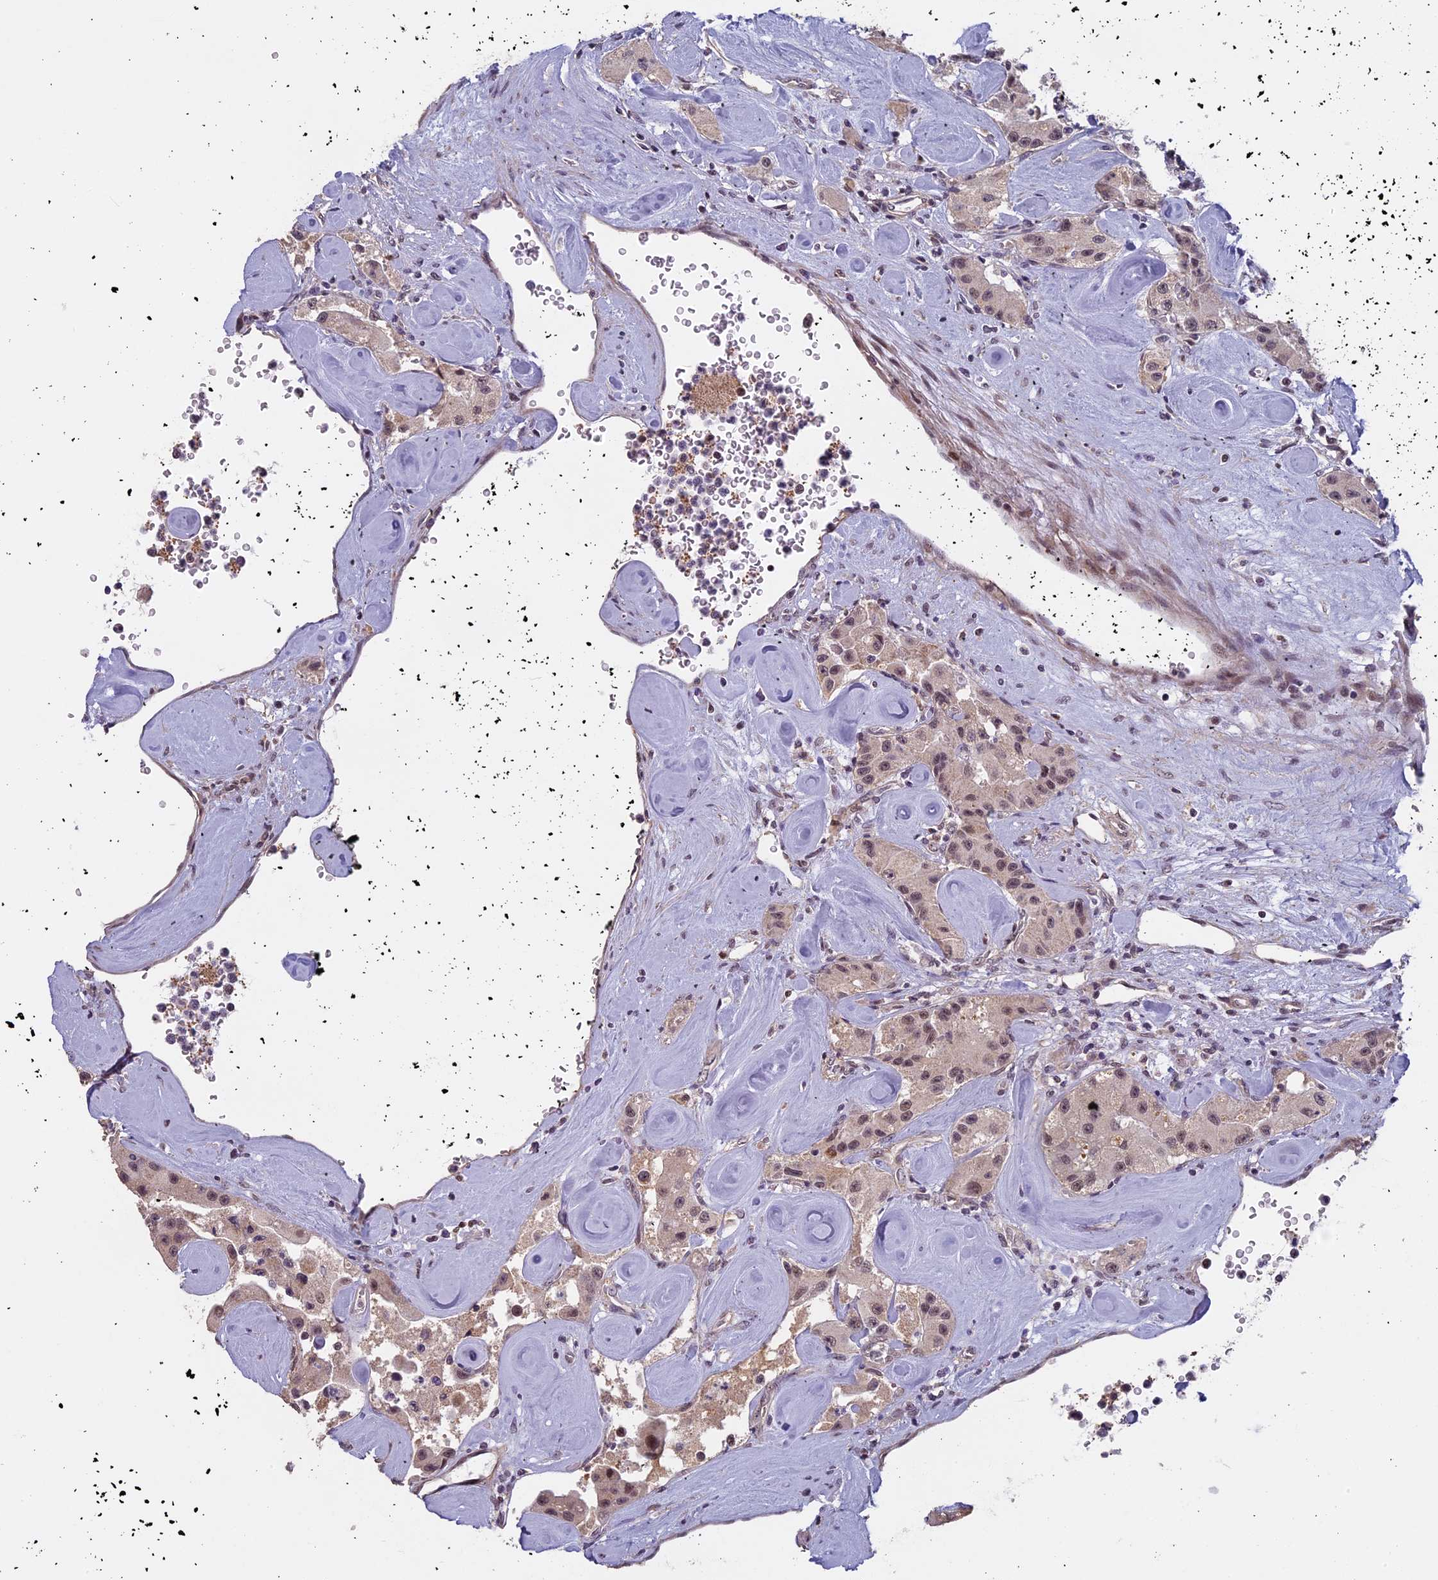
{"staining": {"intensity": "weak", "quantity": ">75%", "location": "cytoplasmic/membranous,nuclear"}, "tissue": "carcinoid", "cell_type": "Tumor cells", "image_type": "cancer", "snomed": [{"axis": "morphology", "description": "Carcinoid, malignant, NOS"}, {"axis": "topography", "description": "Pancreas"}], "caption": "Malignant carcinoid was stained to show a protein in brown. There is low levels of weak cytoplasmic/membranous and nuclear expression in approximately >75% of tumor cells.", "gene": "MORF4L1", "patient": {"sex": "male", "age": 41}}